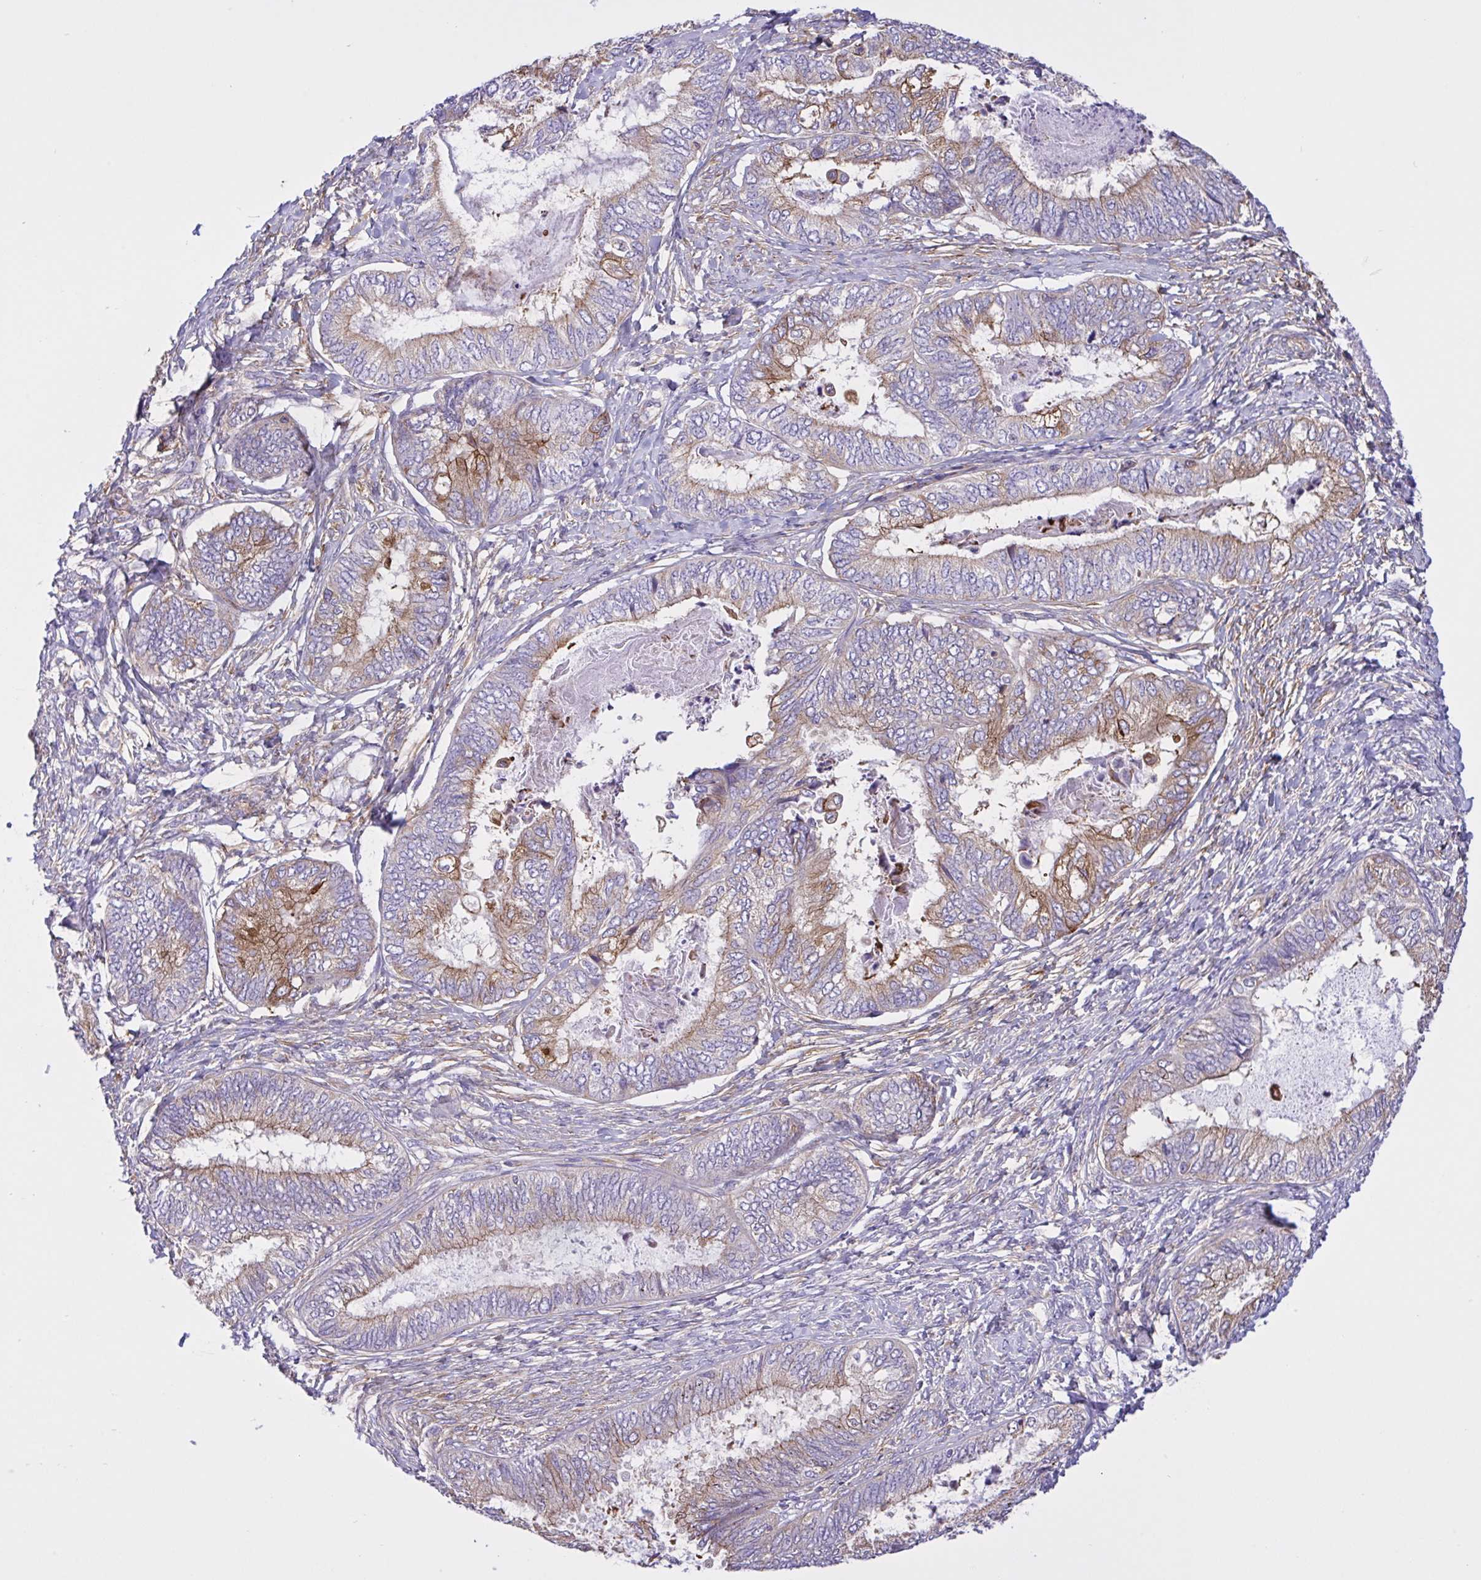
{"staining": {"intensity": "moderate", "quantity": "<25%", "location": "cytoplasmic/membranous"}, "tissue": "ovarian cancer", "cell_type": "Tumor cells", "image_type": "cancer", "snomed": [{"axis": "morphology", "description": "Carcinoma, endometroid"}, {"axis": "topography", "description": "Ovary"}], "caption": "Moderate cytoplasmic/membranous expression for a protein is seen in approximately <25% of tumor cells of ovarian cancer using immunohistochemistry (IHC).", "gene": "OR51M1", "patient": {"sex": "female", "age": 70}}